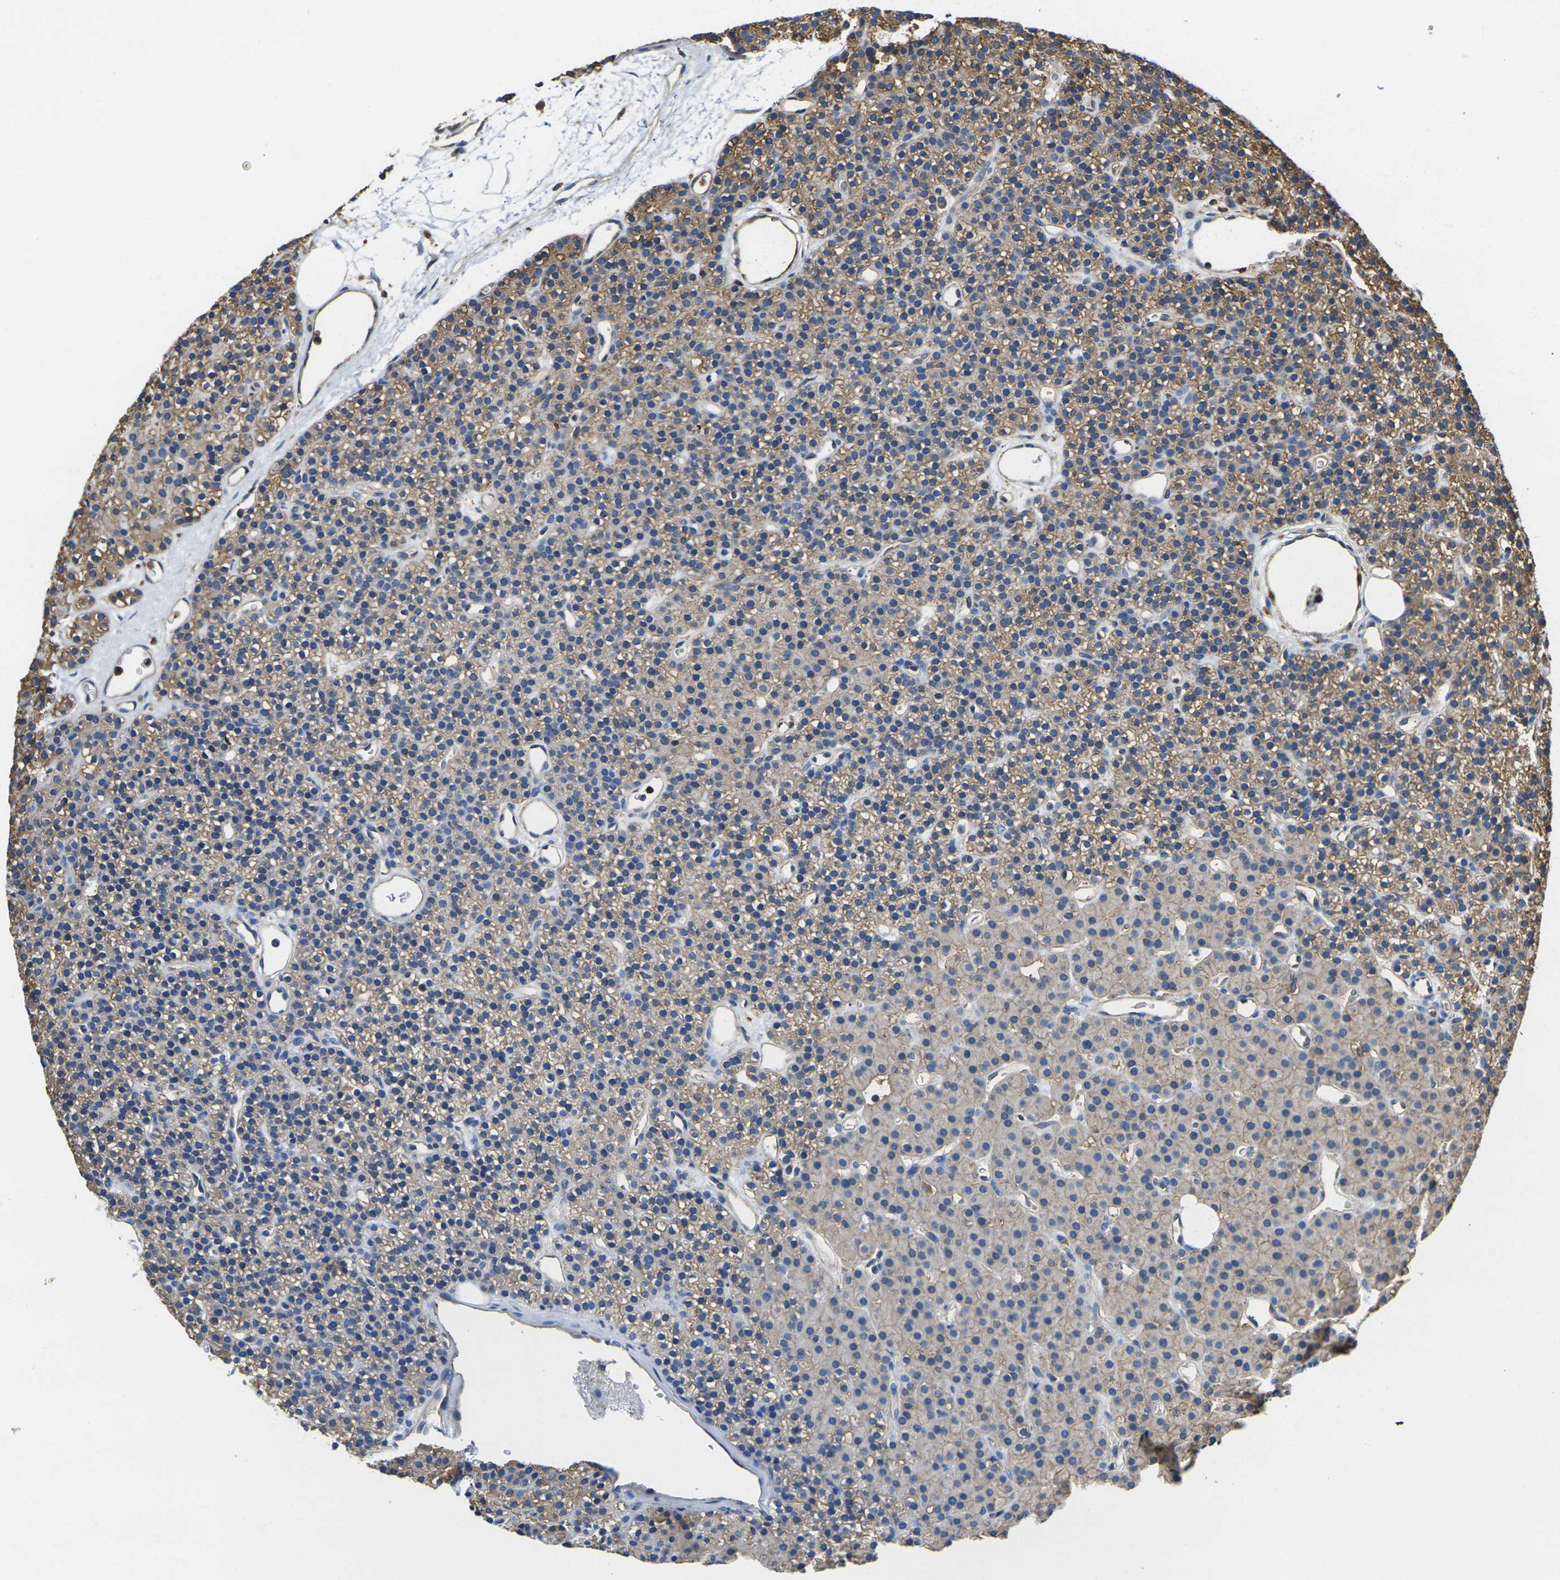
{"staining": {"intensity": "moderate", "quantity": ">75%", "location": "cytoplasmic/membranous"}, "tissue": "parathyroid gland", "cell_type": "Glandular cells", "image_type": "normal", "snomed": [{"axis": "morphology", "description": "Normal tissue, NOS"}, {"axis": "morphology", "description": "Hyperplasia, NOS"}, {"axis": "topography", "description": "Parathyroid gland"}], "caption": "The immunohistochemical stain highlights moderate cytoplasmic/membranous expression in glandular cells of unremarkable parathyroid gland.", "gene": "FAM110D", "patient": {"sex": "male", "age": 44}}